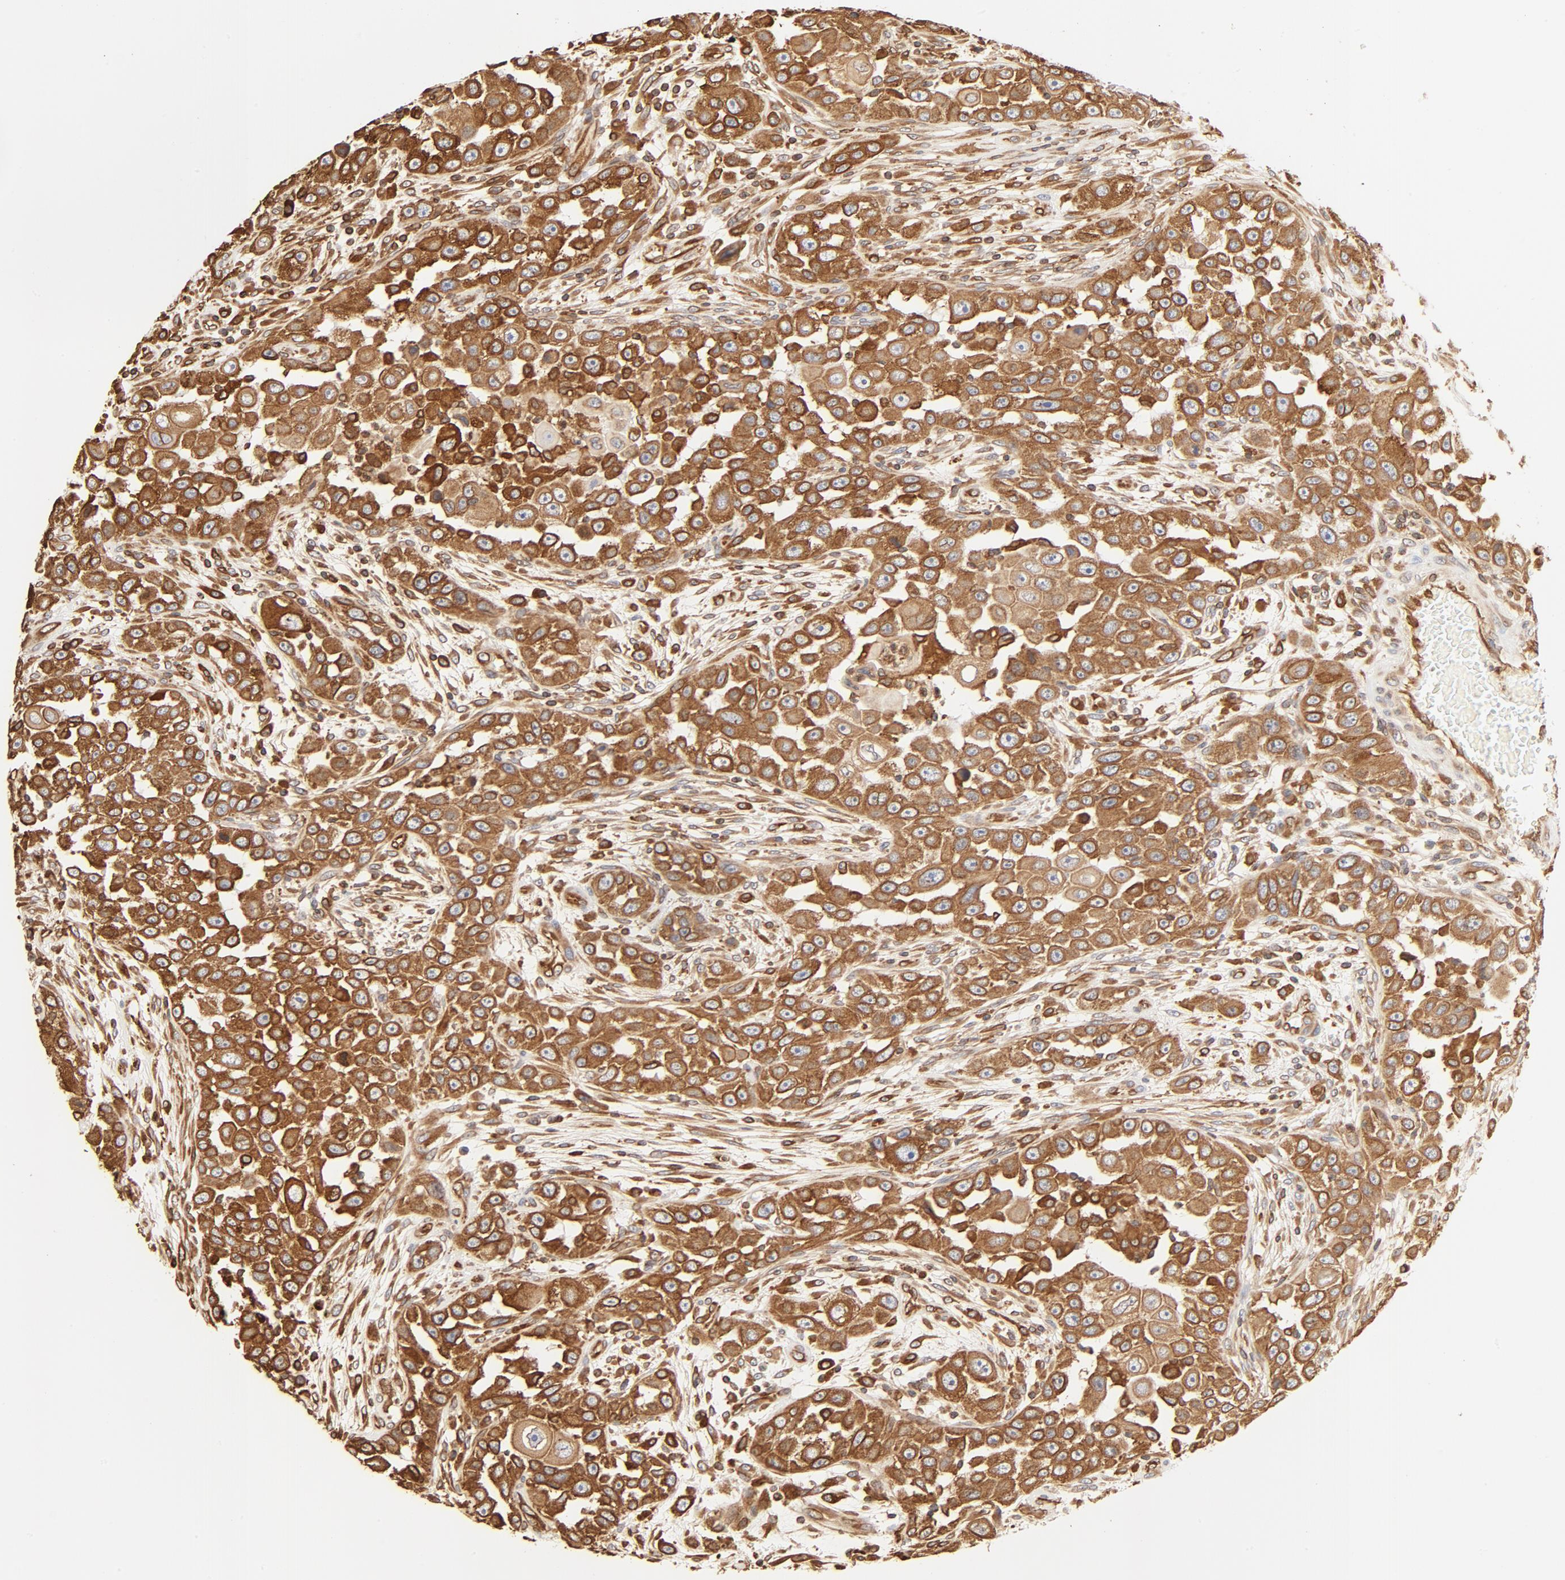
{"staining": {"intensity": "strong", "quantity": ">75%", "location": "cytoplasmic/membranous"}, "tissue": "head and neck cancer", "cell_type": "Tumor cells", "image_type": "cancer", "snomed": [{"axis": "morphology", "description": "Carcinoma, NOS"}, {"axis": "topography", "description": "Head-Neck"}], "caption": "Immunohistochemical staining of human head and neck cancer (carcinoma) exhibits strong cytoplasmic/membranous protein positivity in approximately >75% of tumor cells.", "gene": "BCAP31", "patient": {"sex": "male", "age": 87}}